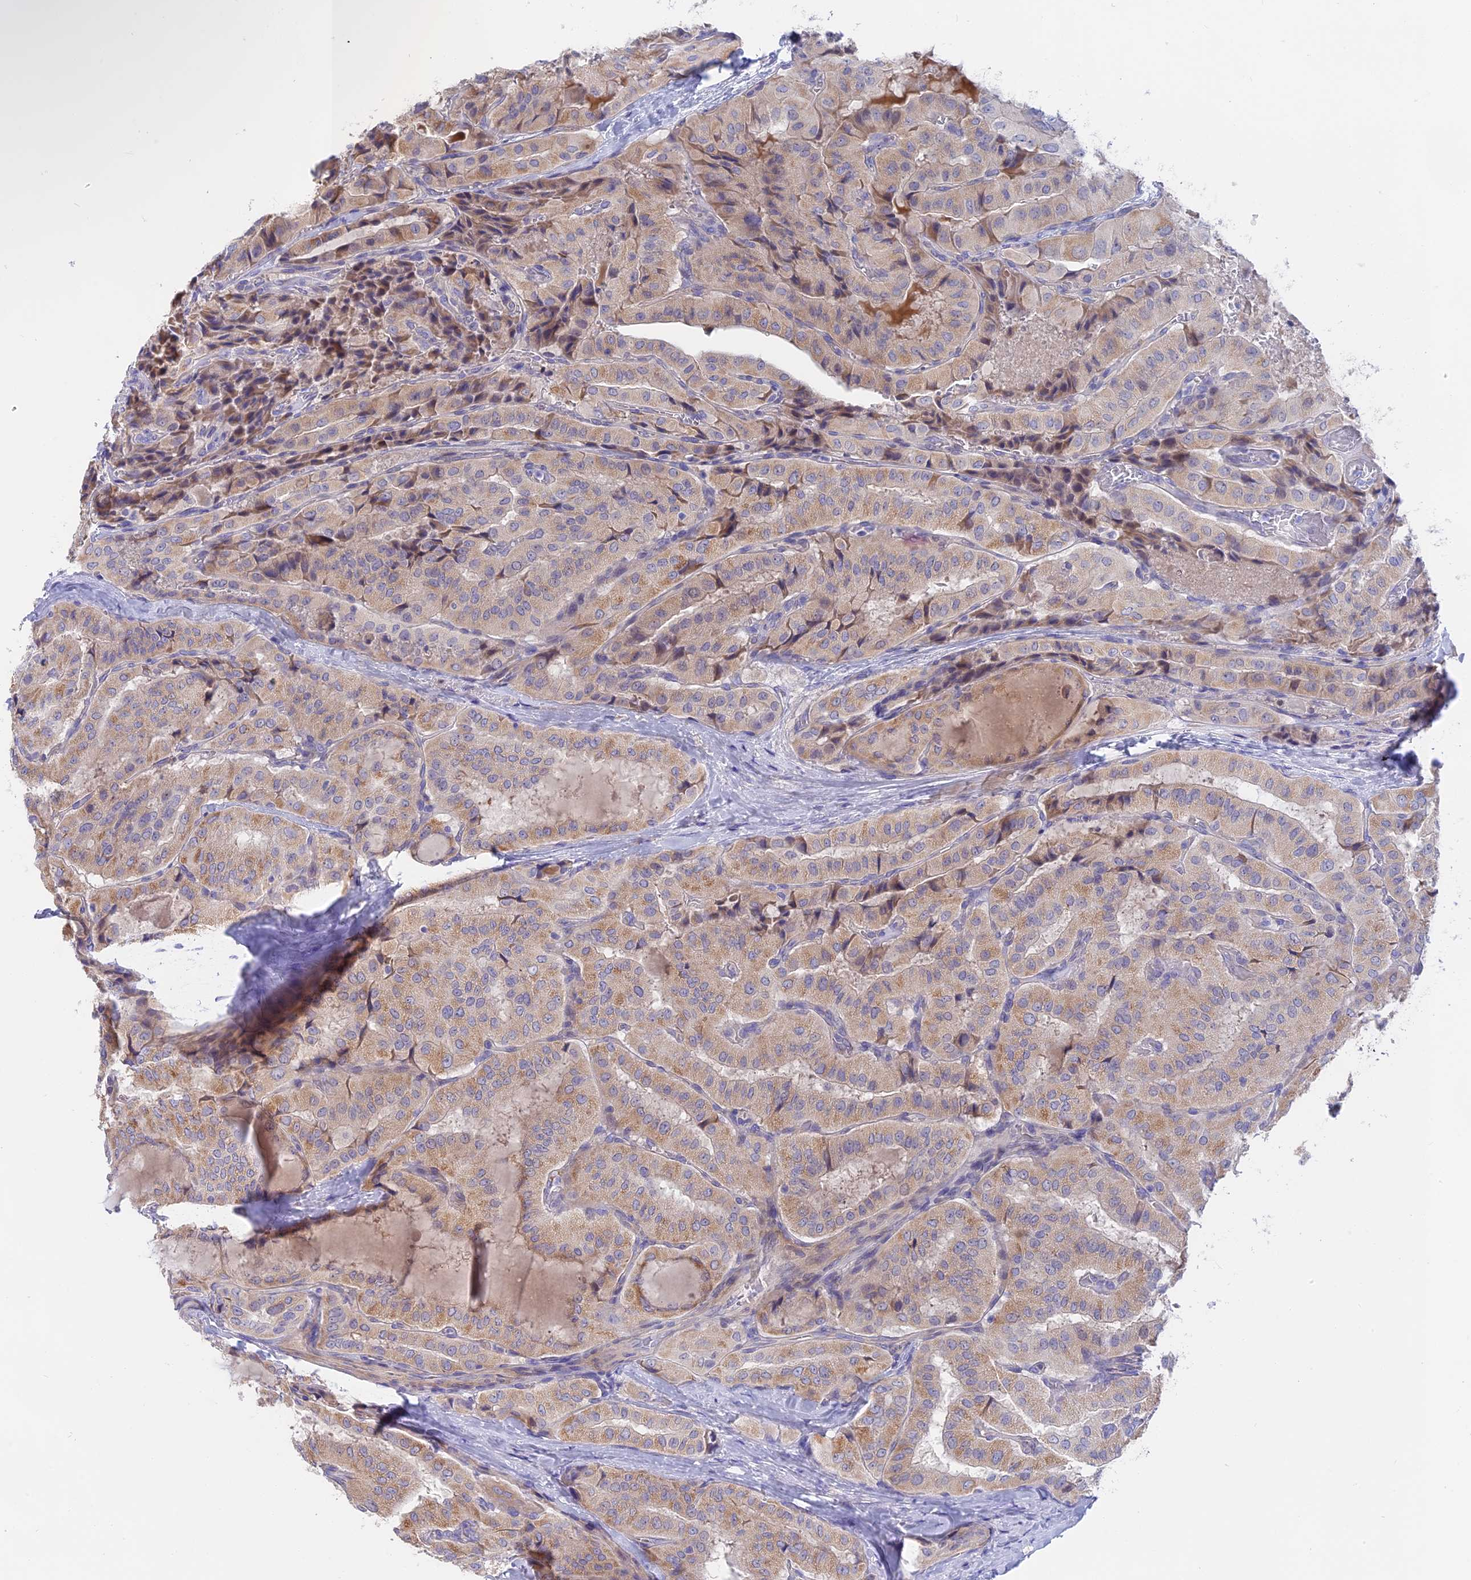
{"staining": {"intensity": "weak", "quantity": ">75%", "location": "cytoplasmic/membranous"}, "tissue": "thyroid cancer", "cell_type": "Tumor cells", "image_type": "cancer", "snomed": [{"axis": "morphology", "description": "Normal tissue, NOS"}, {"axis": "morphology", "description": "Papillary adenocarcinoma, NOS"}, {"axis": "topography", "description": "Thyroid gland"}], "caption": "Immunohistochemical staining of human thyroid cancer demonstrates weak cytoplasmic/membranous protein staining in about >75% of tumor cells.", "gene": "GLB1L", "patient": {"sex": "female", "age": 59}}